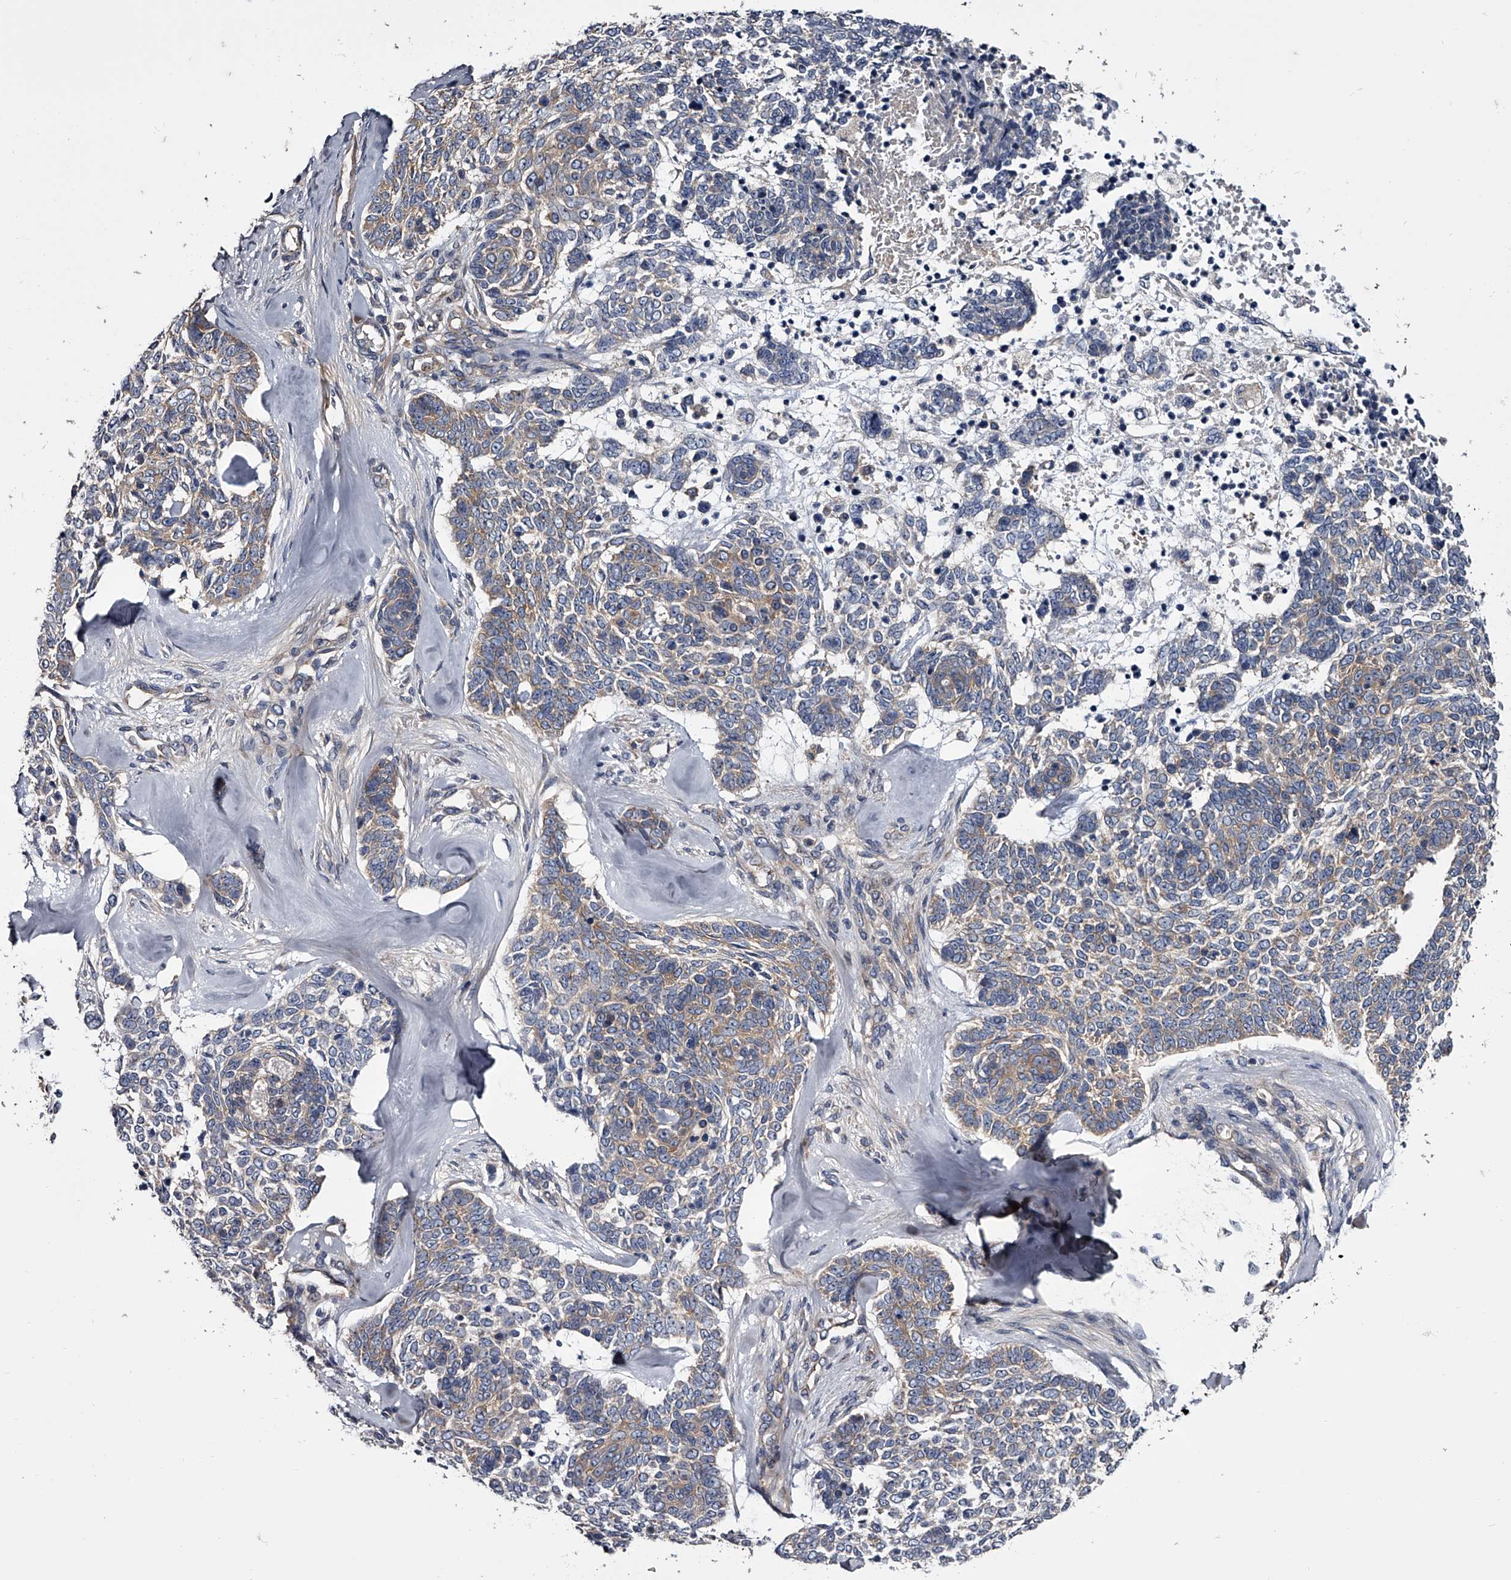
{"staining": {"intensity": "negative", "quantity": "none", "location": "none"}, "tissue": "skin cancer", "cell_type": "Tumor cells", "image_type": "cancer", "snomed": [{"axis": "morphology", "description": "Basal cell carcinoma"}, {"axis": "topography", "description": "Skin"}], "caption": "This image is of basal cell carcinoma (skin) stained with immunohistochemistry to label a protein in brown with the nuclei are counter-stained blue. There is no staining in tumor cells.", "gene": "GAPVD1", "patient": {"sex": "female", "age": 81}}